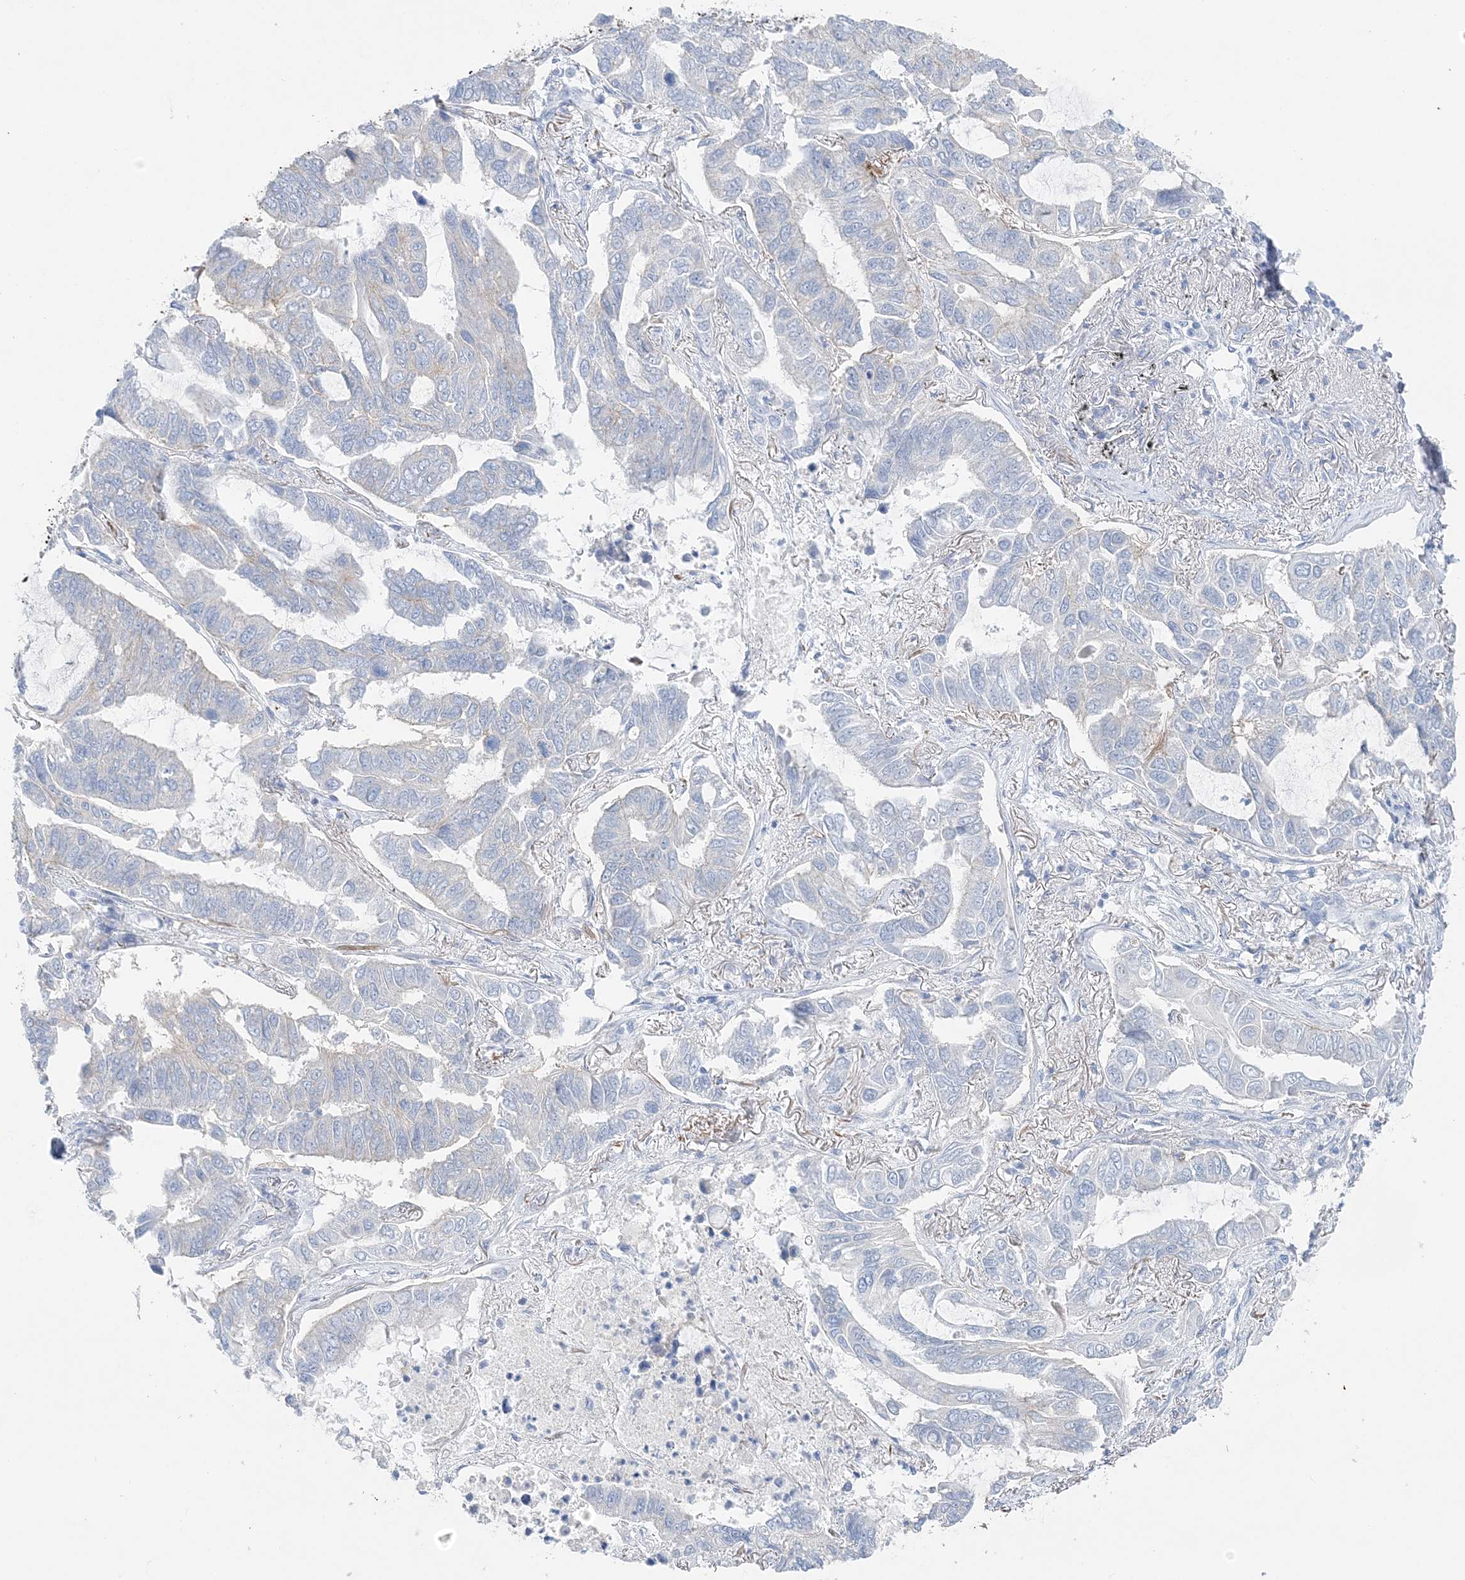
{"staining": {"intensity": "negative", "quantity": "none", "location": "none"}, "tissue": "lung cancer", "cell_type": "Tumor cells", "image_type": "cancer", "snomed": [{"axis": "morphology", "description": "Adenocarcinoma, NOS"}, {"axis": "topography", "description": "Lung"}], "caption": "Photomicrograph shows no significant protein staining in tumor cells of lung cancer (adenocarcinoma).", "gene": "SLC5A6", "patient": {"sex": "male", "age": 64}}